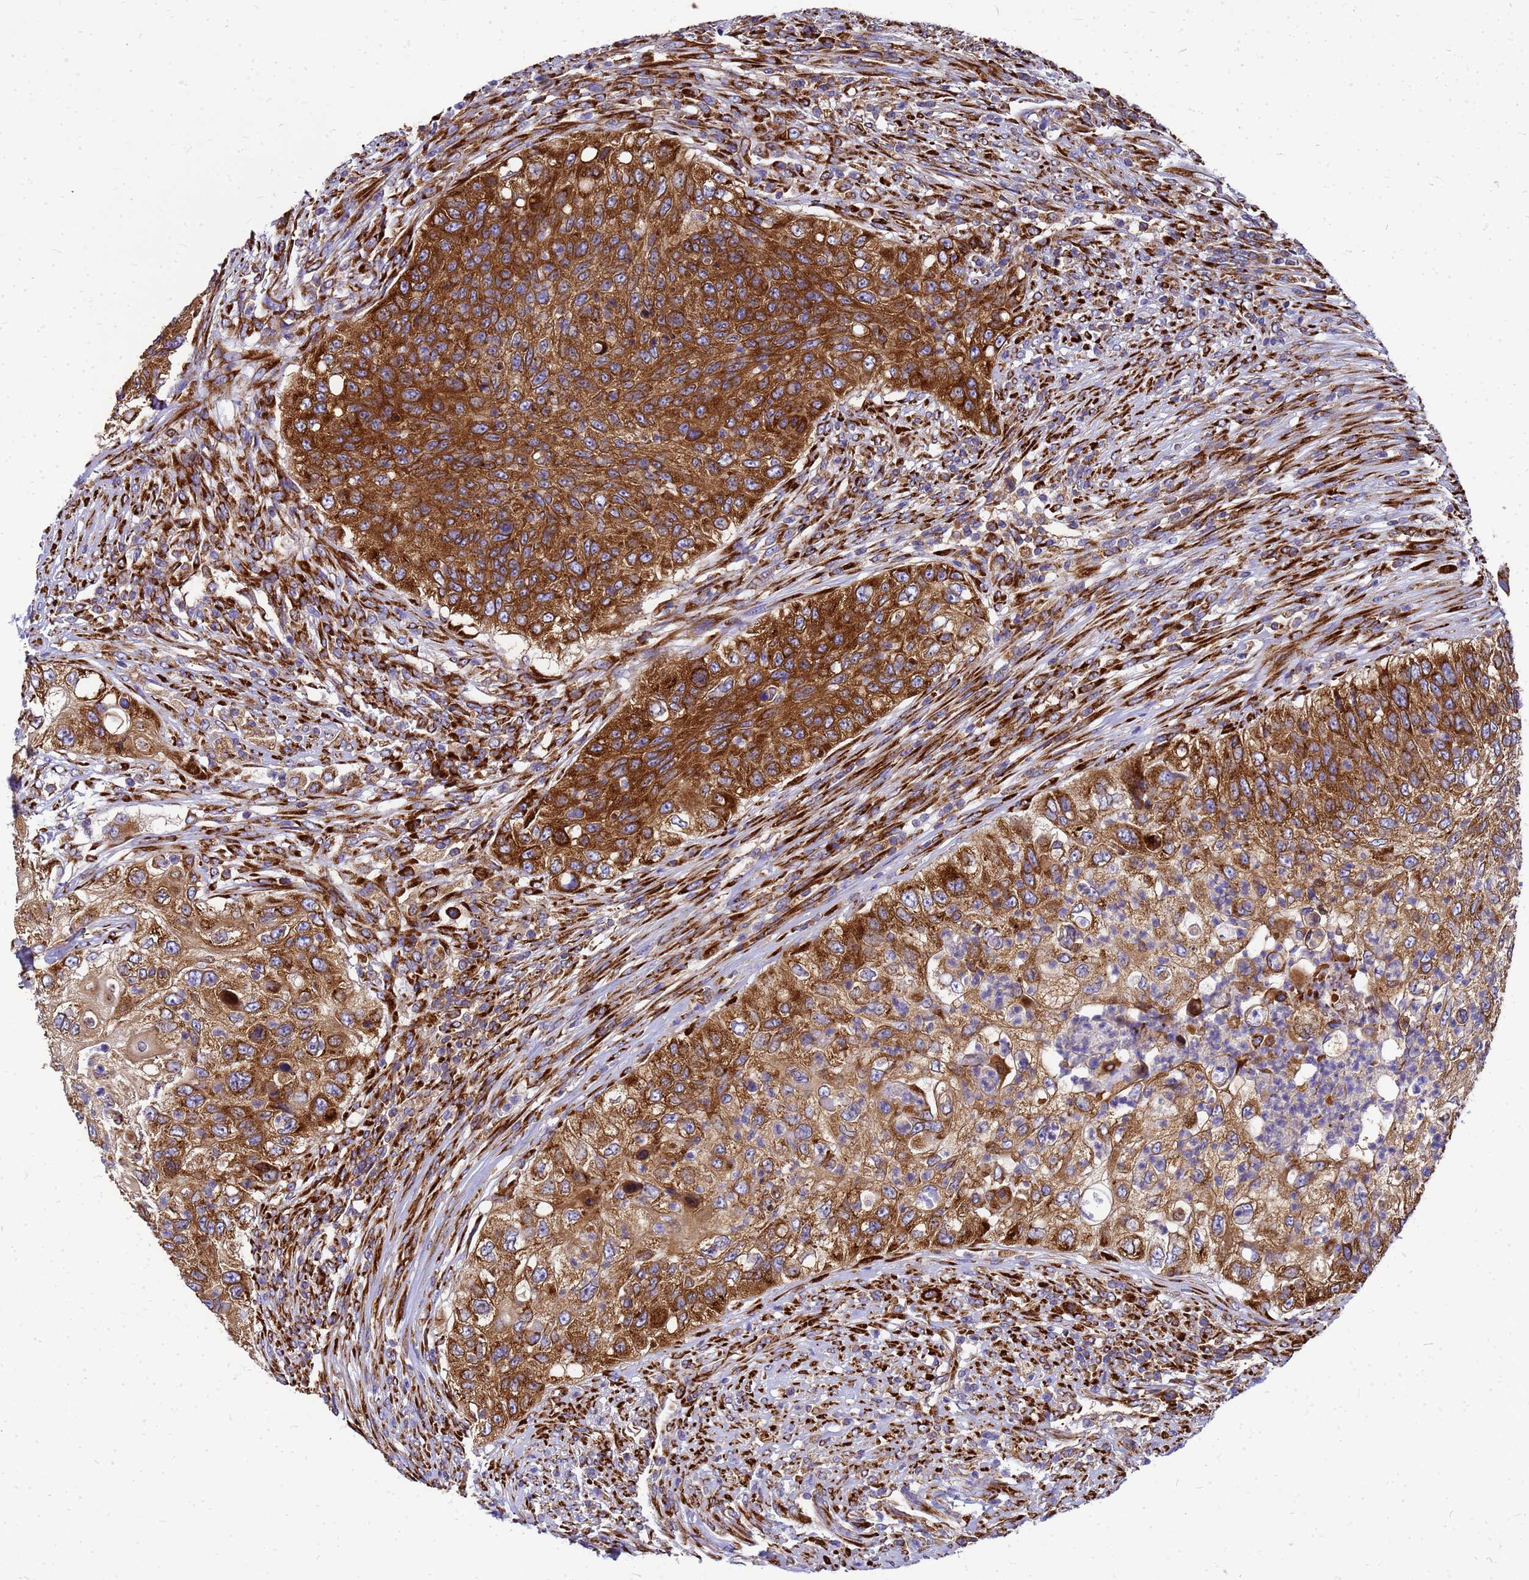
{"staining": {"intensity": "strong", "quantity": ">75%", "location": "cytoplasmic/membranous"}, "tissue": "urothelial cancer", "cell_type": "Tumor cells", "image_type": "cancer", "snomed": [{"axis": "morphology", "description": "Urothelial carcinoma, High grade"}, {"axis": "topography", "description": "Urinary bladder"}], "caption": "Urothelial cancer tissue reveals strong cytoplasmic/membranous positivity in about >75% of tumor cells, visualized by immunohistochemistry.", "gene": "EEF1D", "patient": {"sex": "female", "age": 60}}